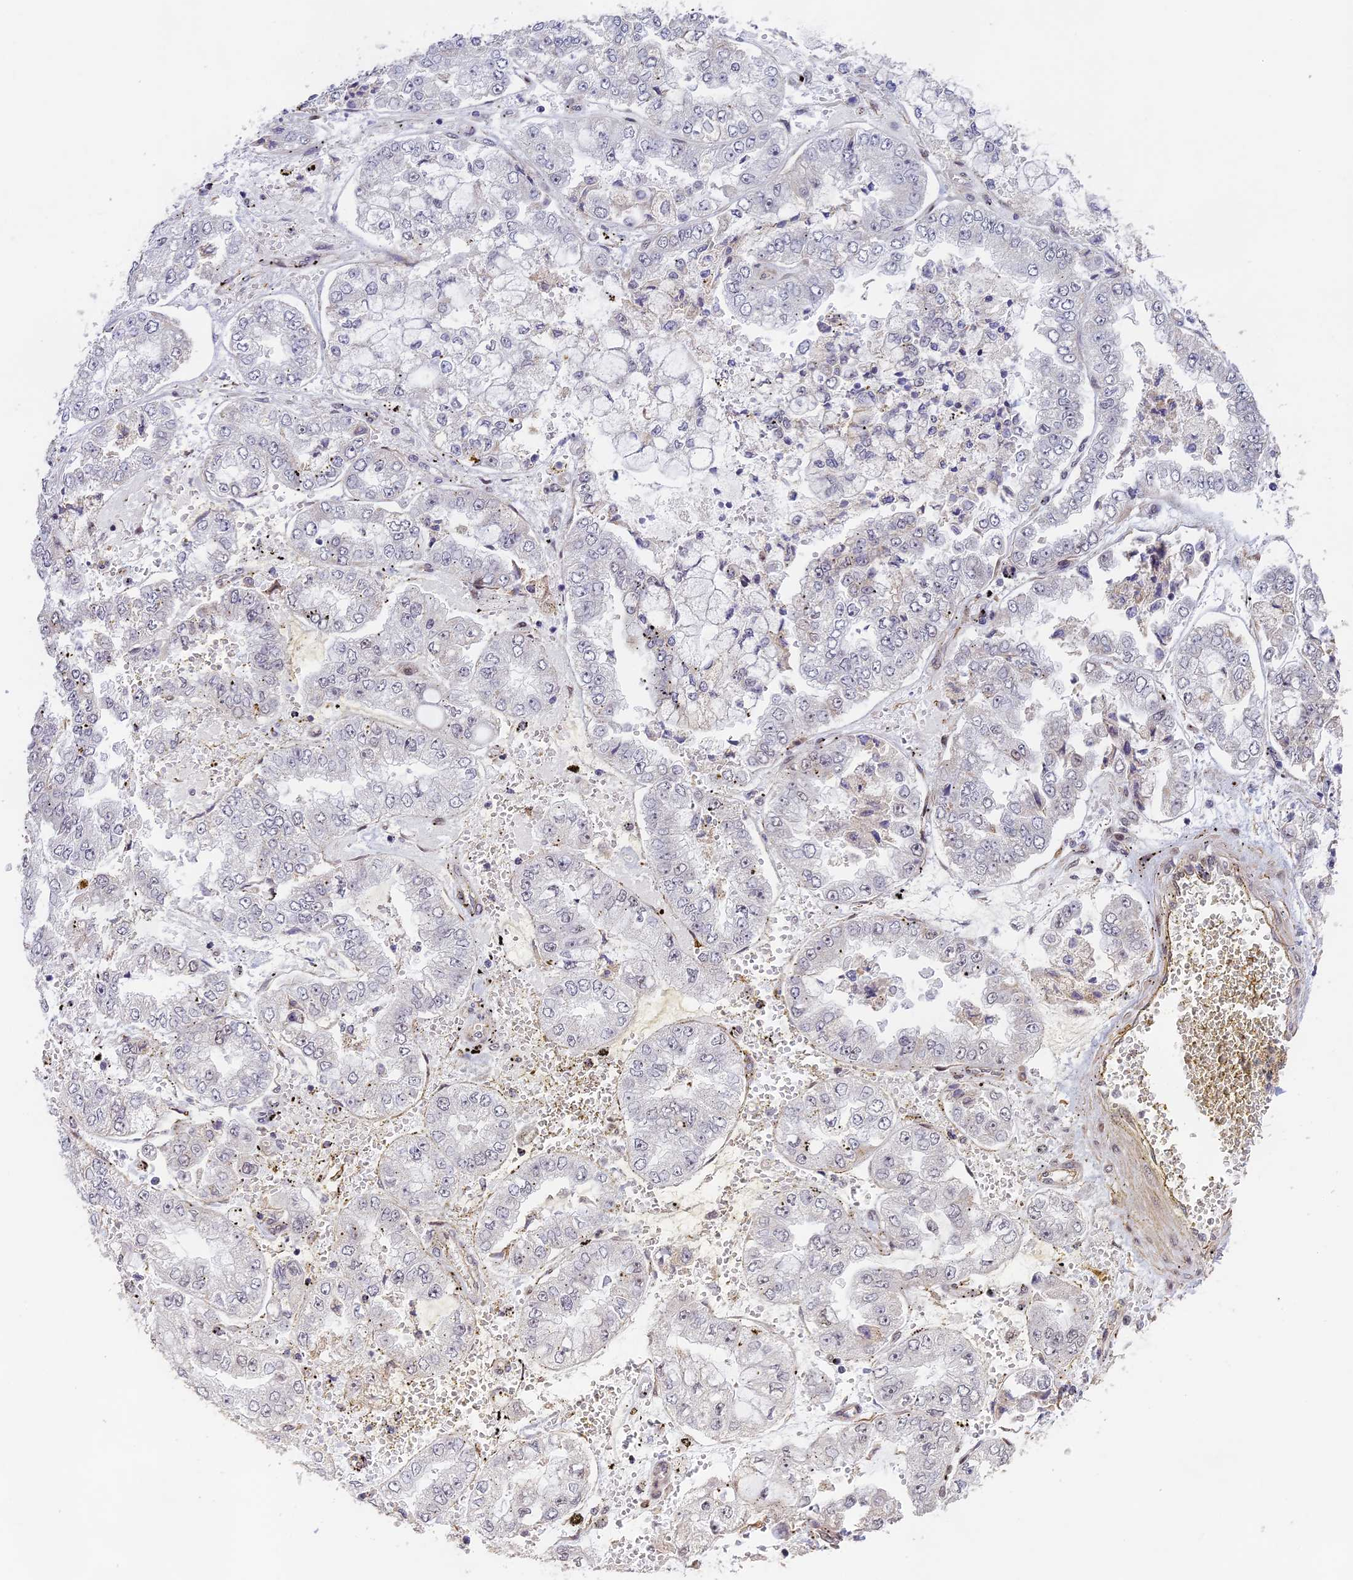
{"staining": {"intensity": "negative", "quantity": "none", "location": "none"}, "tissue": "stomach cancer", "cell_type": "Tumor cells", "image_type": "cancer", "snomed": [{"axis": "morphology", "description": "Adenocarcinoma, NOS"}, {"axis": "topography", "description": "Stomach"}], "caption": "This is a image of immunohistochemistry staining of stomach cancer, which shows no expression in tumor cells.", "gene": "MORF4L1", "patient": {"sex": "male", "age": 76}}